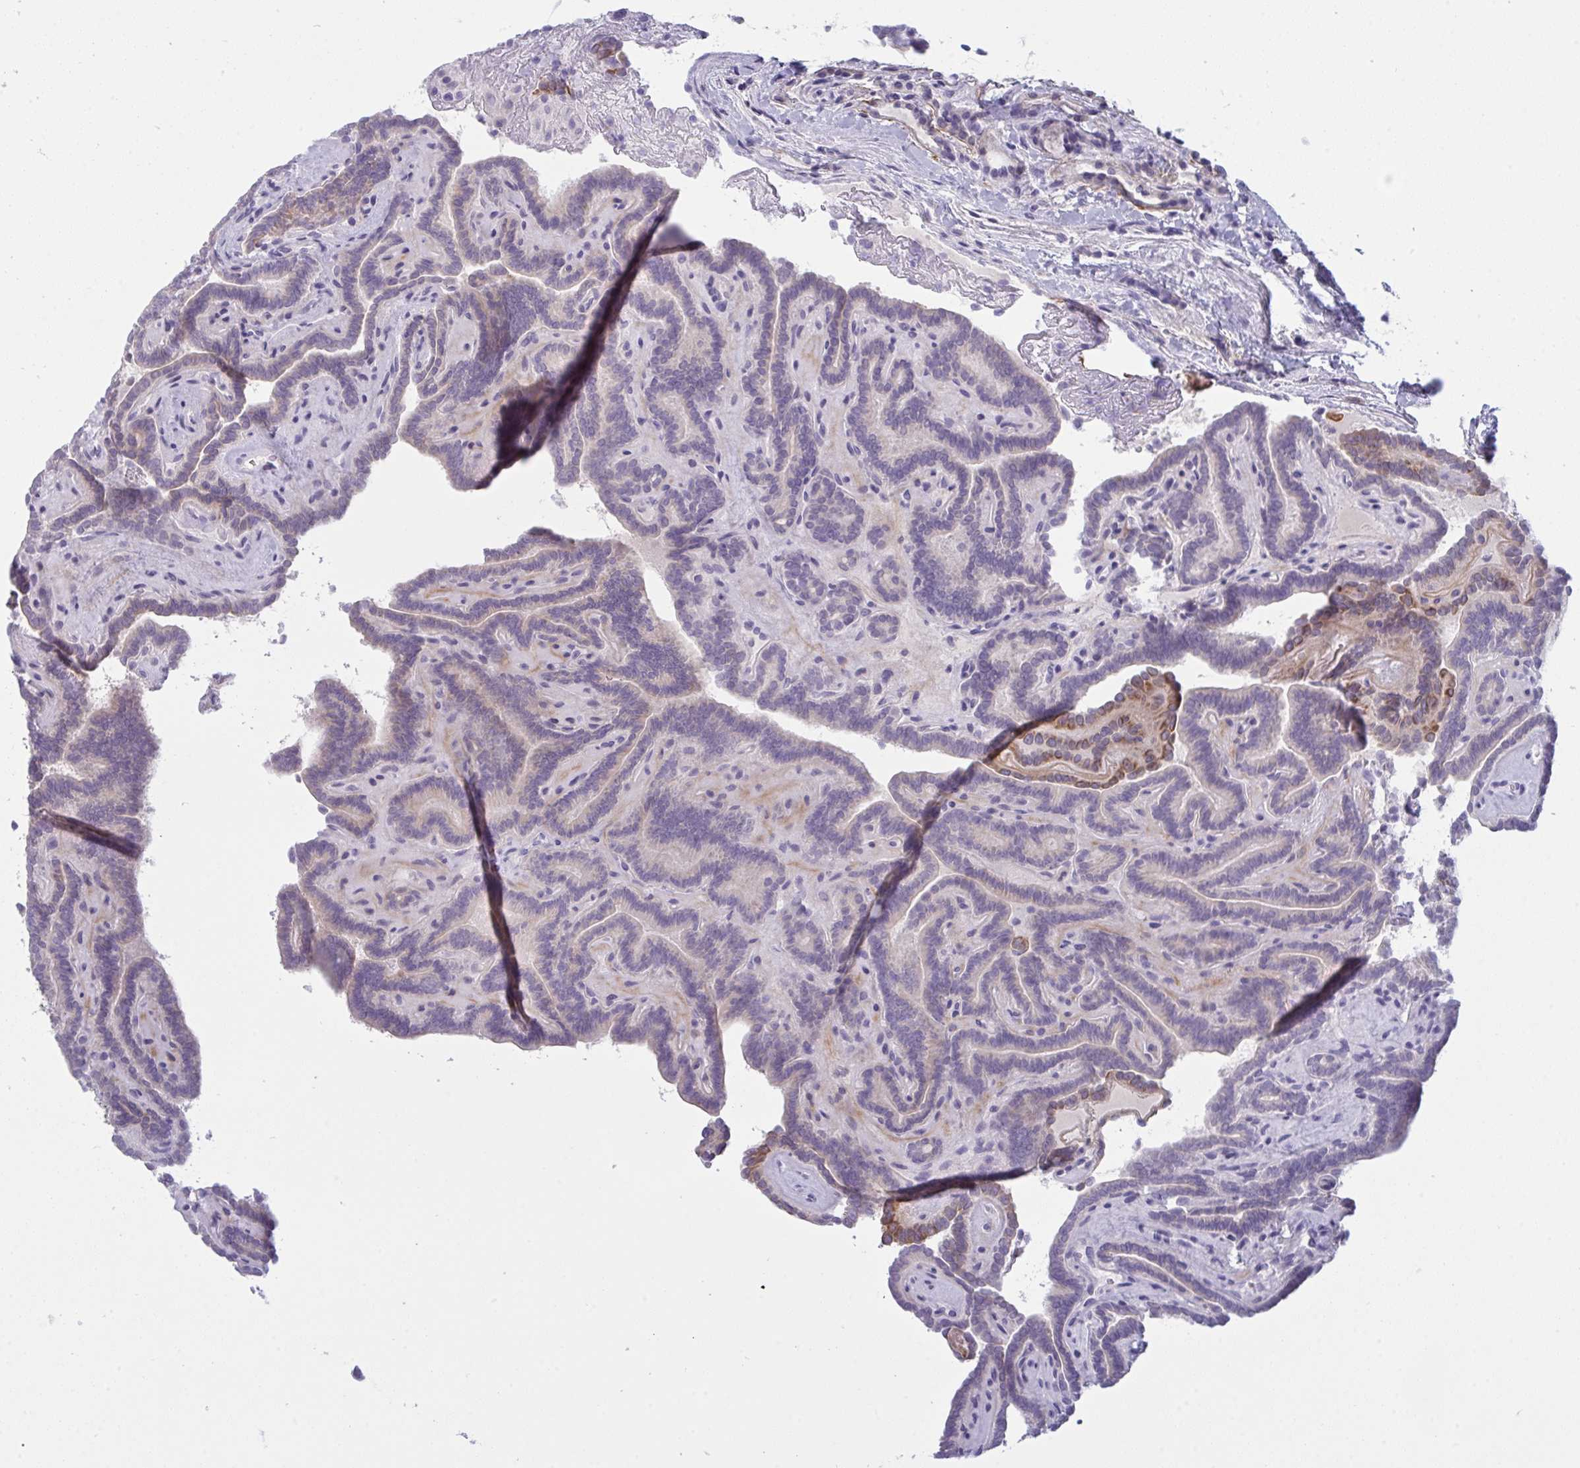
{"staining": {"intensity": "moderate", "quantity": "<25%", "location": "cytoplasmic/membranous"}, "tissue": "thyroid cancer", "cell_type": "Tumor cells", "image_type": "cancer", "snomed": [{"axis": "morphology", "description": "Papillary adenocarcinoma, NOS"}, {"axis": "topography", "description": "Thyroid gland"}], "caption": "This is a photomicrograph of immunohistochemistry (IHC) staining of papillary adenocarcinoma (thyroid), which shows moderate staining in the cytoplasmic/membranous of tumor cells.", "gene": "TENT5D", "patient": {"sex": "female", "age": 21}}